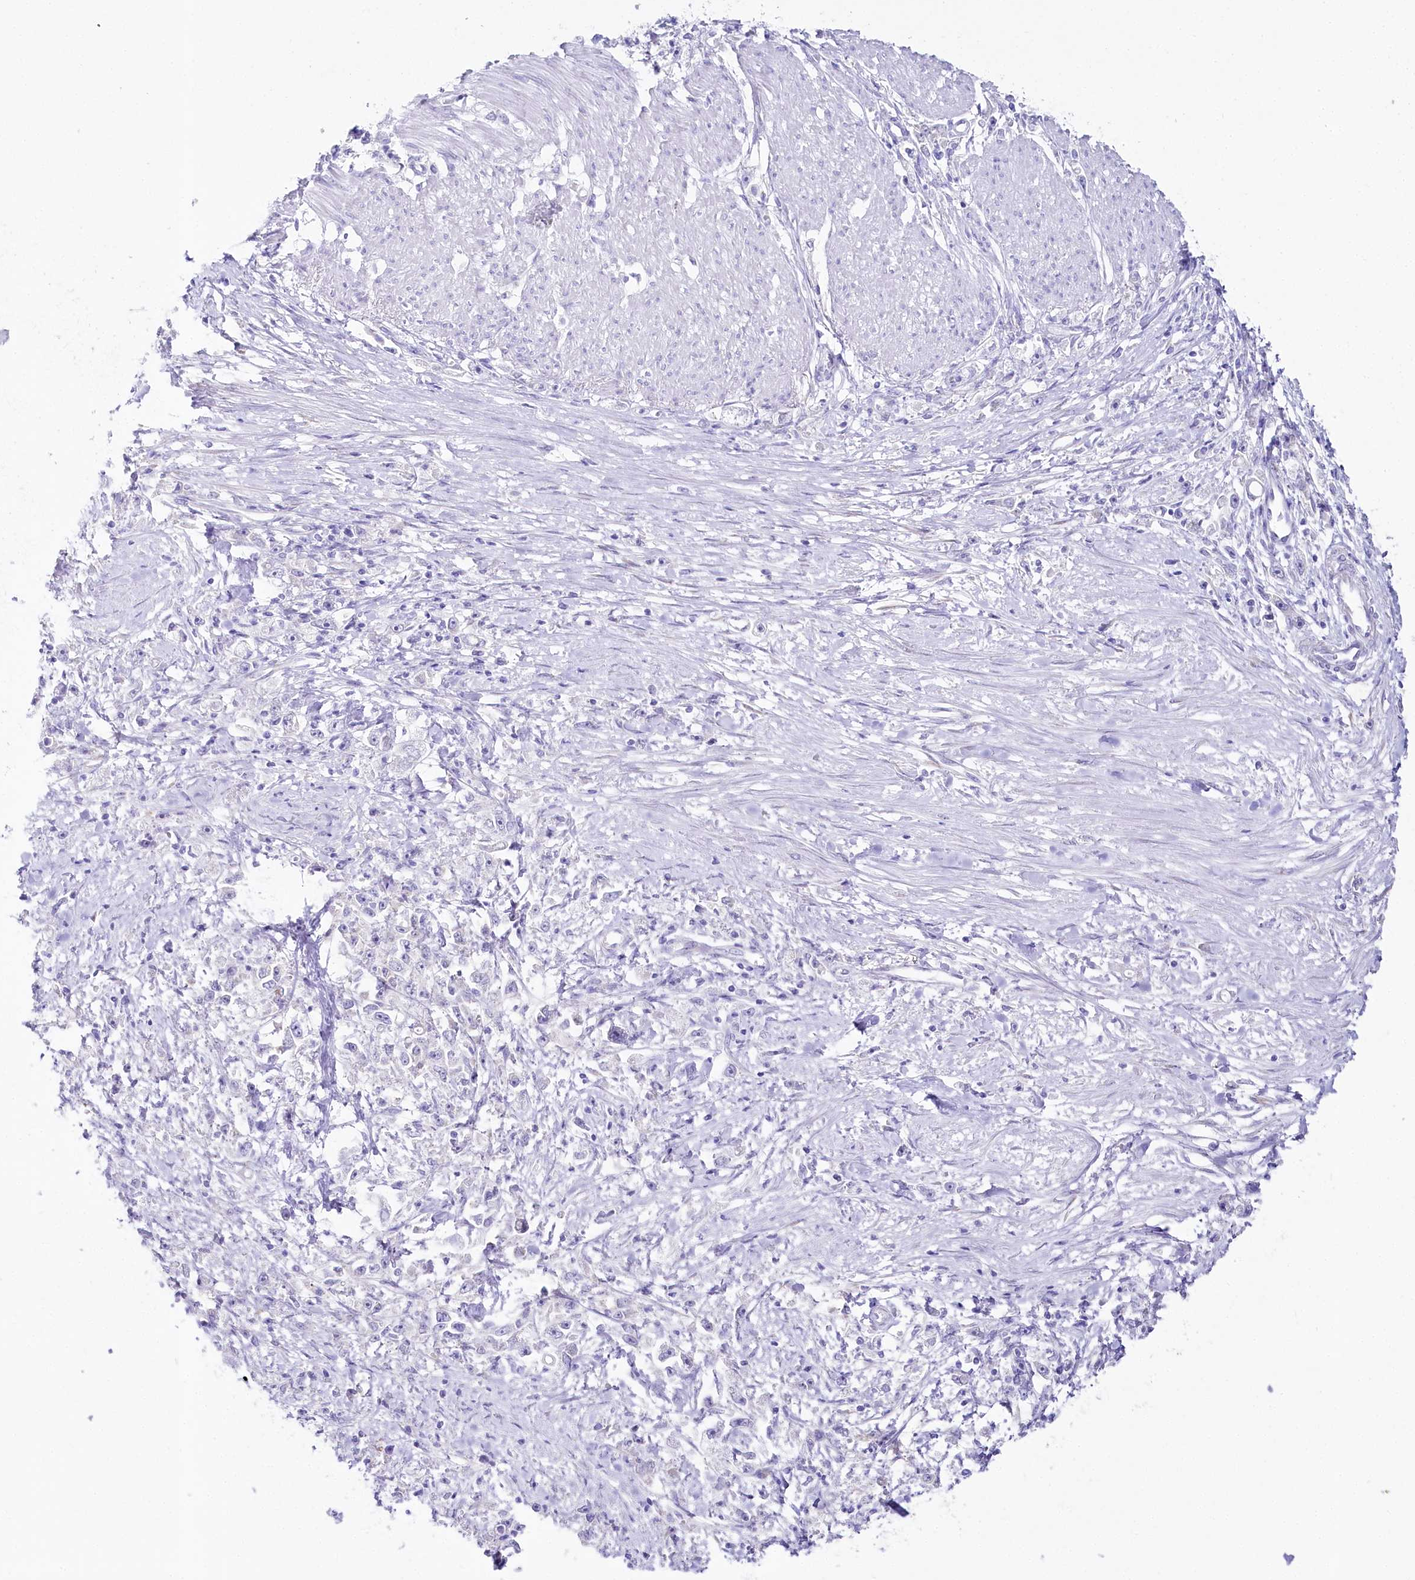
{"staining": {"intensity": "negative", "quantity": "none", "location": "none"}, "tissue": "stomach cancer", "cell_type": "Tumor cells", "image_type": "cancer", "snomed": [{"axis": "morphology", "description": "Adenocarcinoma, NOS"}, {"axis": "topography", "description": "Stomach"}], "caption": "Immunohistochemical staining of stomach cancer (adenocarcinoma) reveals no significant expression in tumor cells.", "gene": "CSN3", "patient": {"sex": "female", "age": 59}}